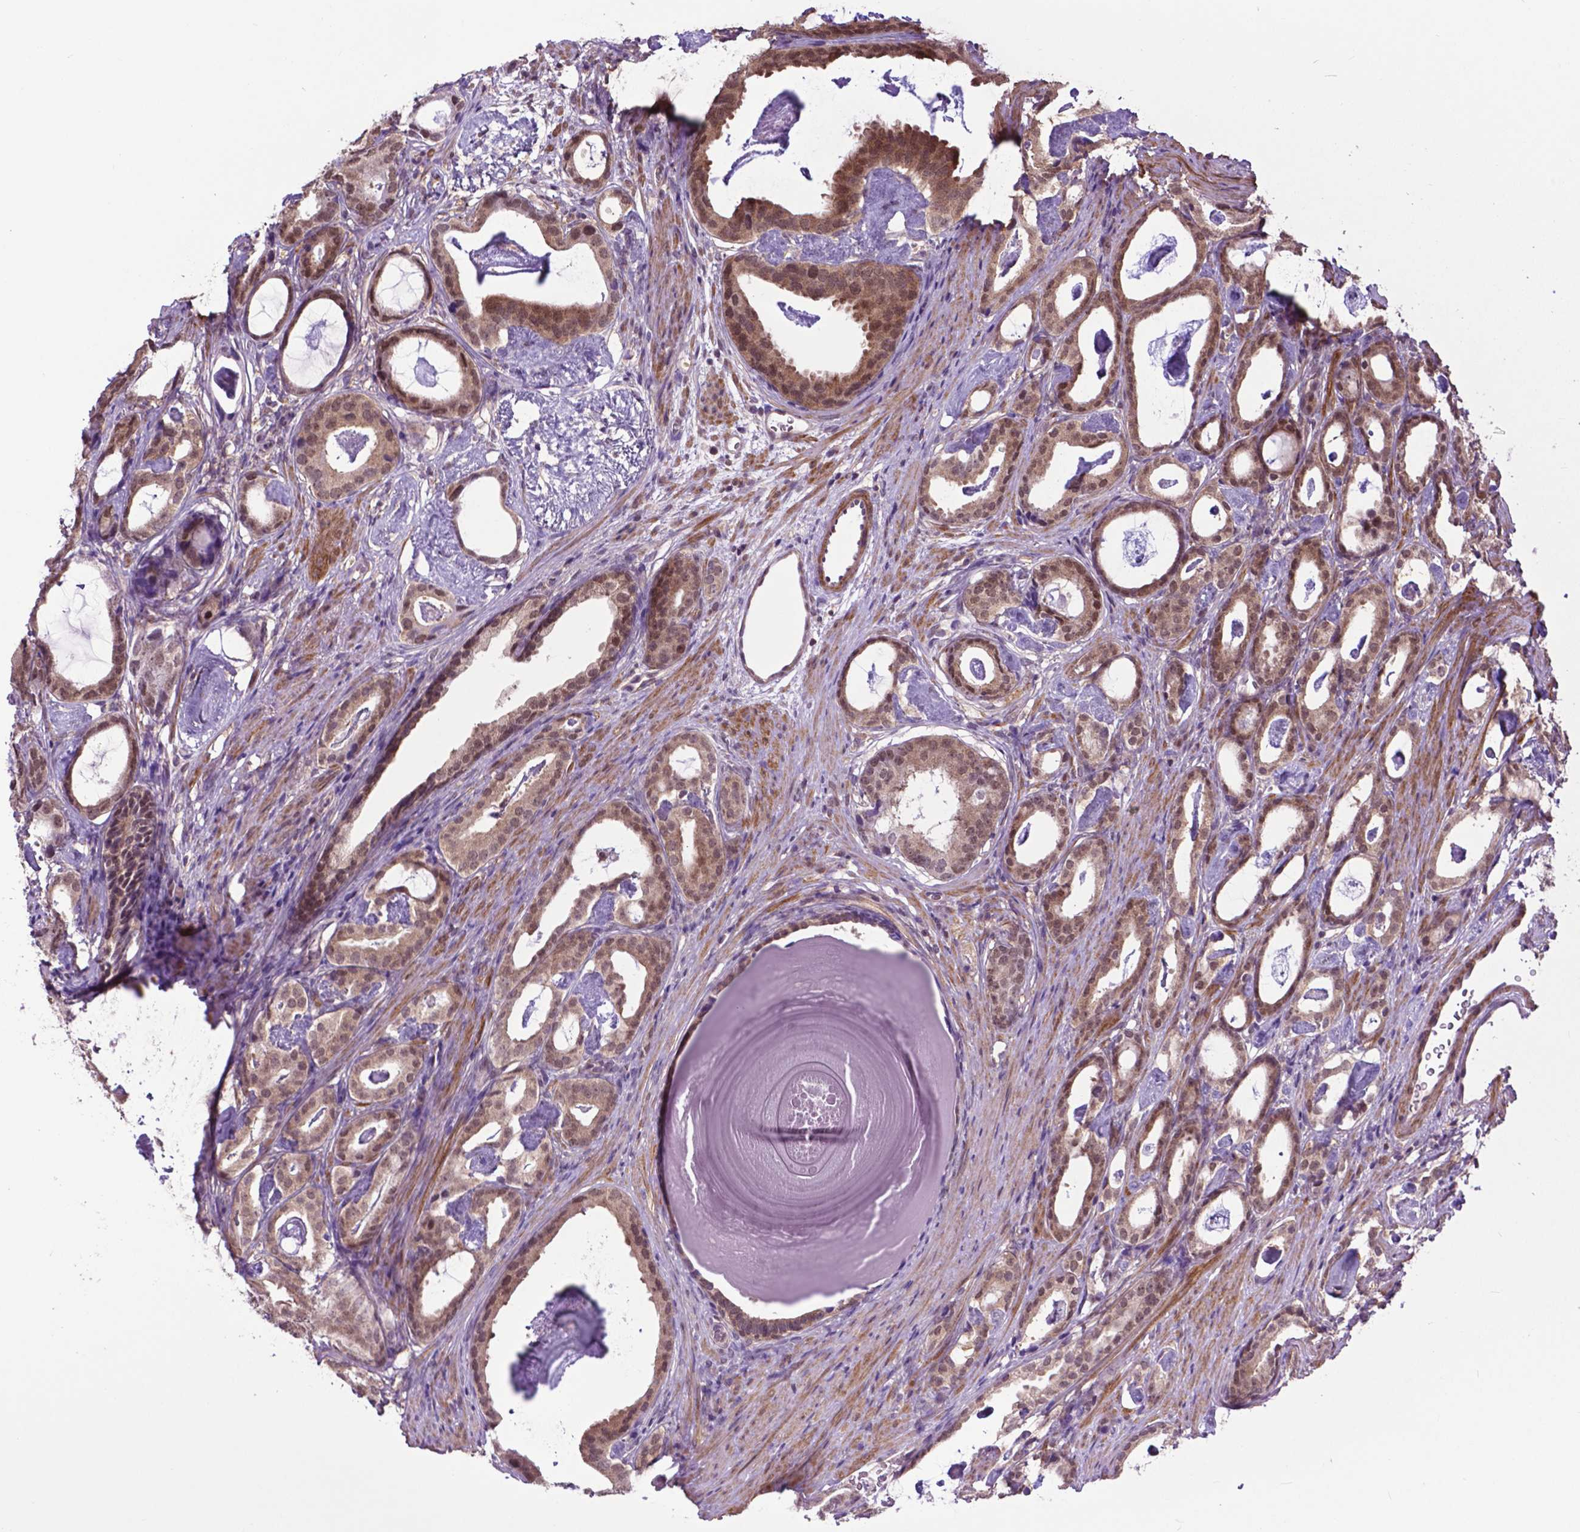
{"staining": {"intensity": "weak", "quantity": ">75%", "location": "cytoplasmic/membranous,nuclear"}, "tissue": "prostate cancer", "cell_type": "Tumor cells", "image_type": "cancer", "snomed": [{"axis": "morphology", "description": "Adenocarcinoma, Low grade"}, {"axis": "topography", "description": "Prostate and seminal vesicle, NOS"}], "caption": "DAB (3,3'-diaminobenzidine) immunohistochemical staining of human prostate cancer (low-grade adenocarcinoma) displays weak cytoplasmic/membranous and nuclear protein staining in approximately >75% of tumor cells. The protein of interest is shown in brown color, while the nuclei are stained blue.", "gene": "OTUB1", "patient": {"sex": "male", "age": 71}}